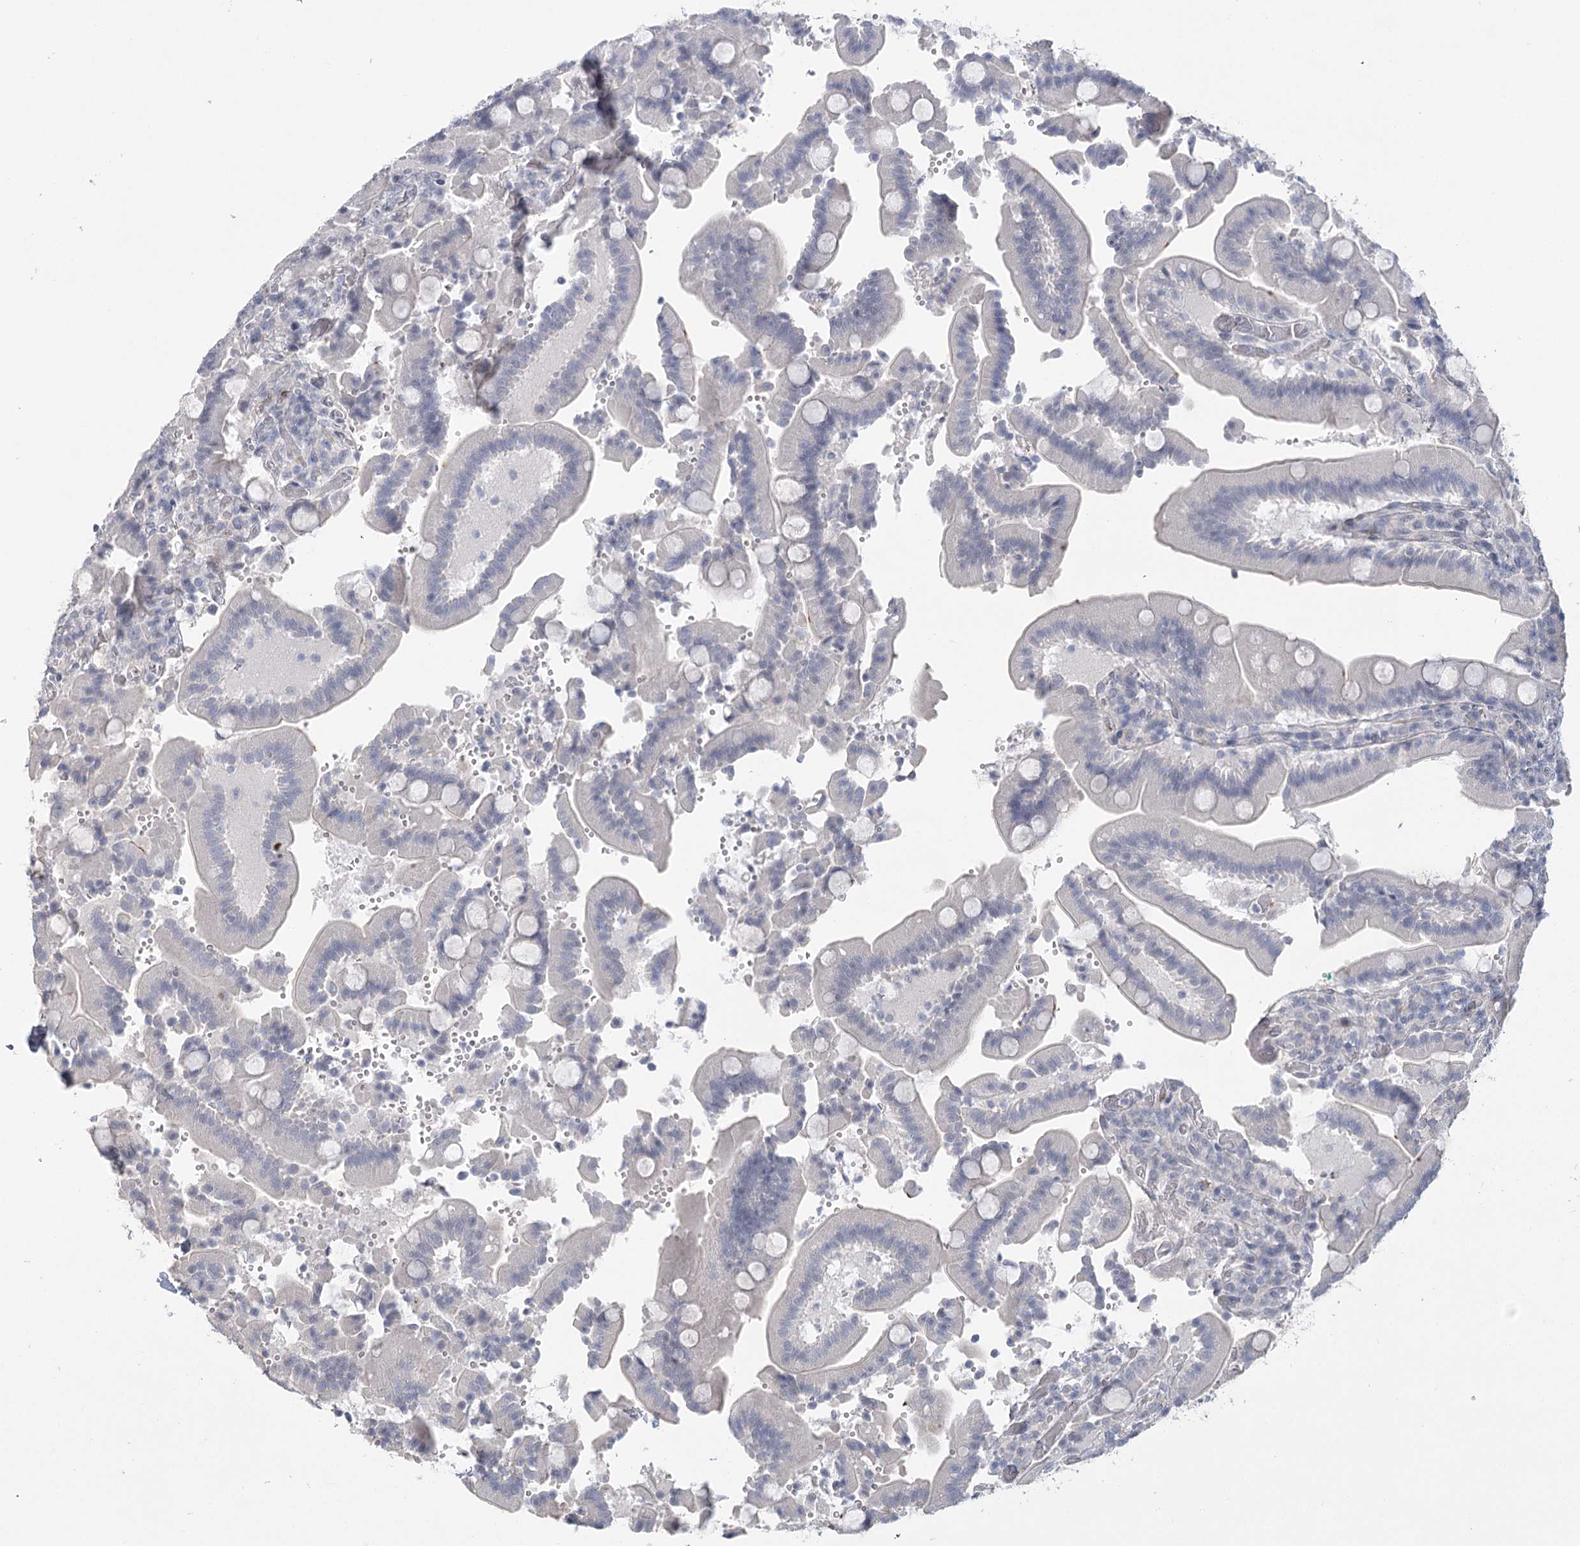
{"staining": {"intensity": "negative", "quantity": "none", "location": "none"}, "tissue": "duodenum", "cell_type": "Glandular cells", "image_type": "normal", "snomed": [{"axis": "morphology", "description": "Normal tissue, NOS"}, {"axis": "topography", "description": "Duodenum"}], "caption": "The histopathology image reveals no significant staining in glandular cells of duodenum.", "gene": "FAM76B", "patient": {"sex": "female", "age": 62}}